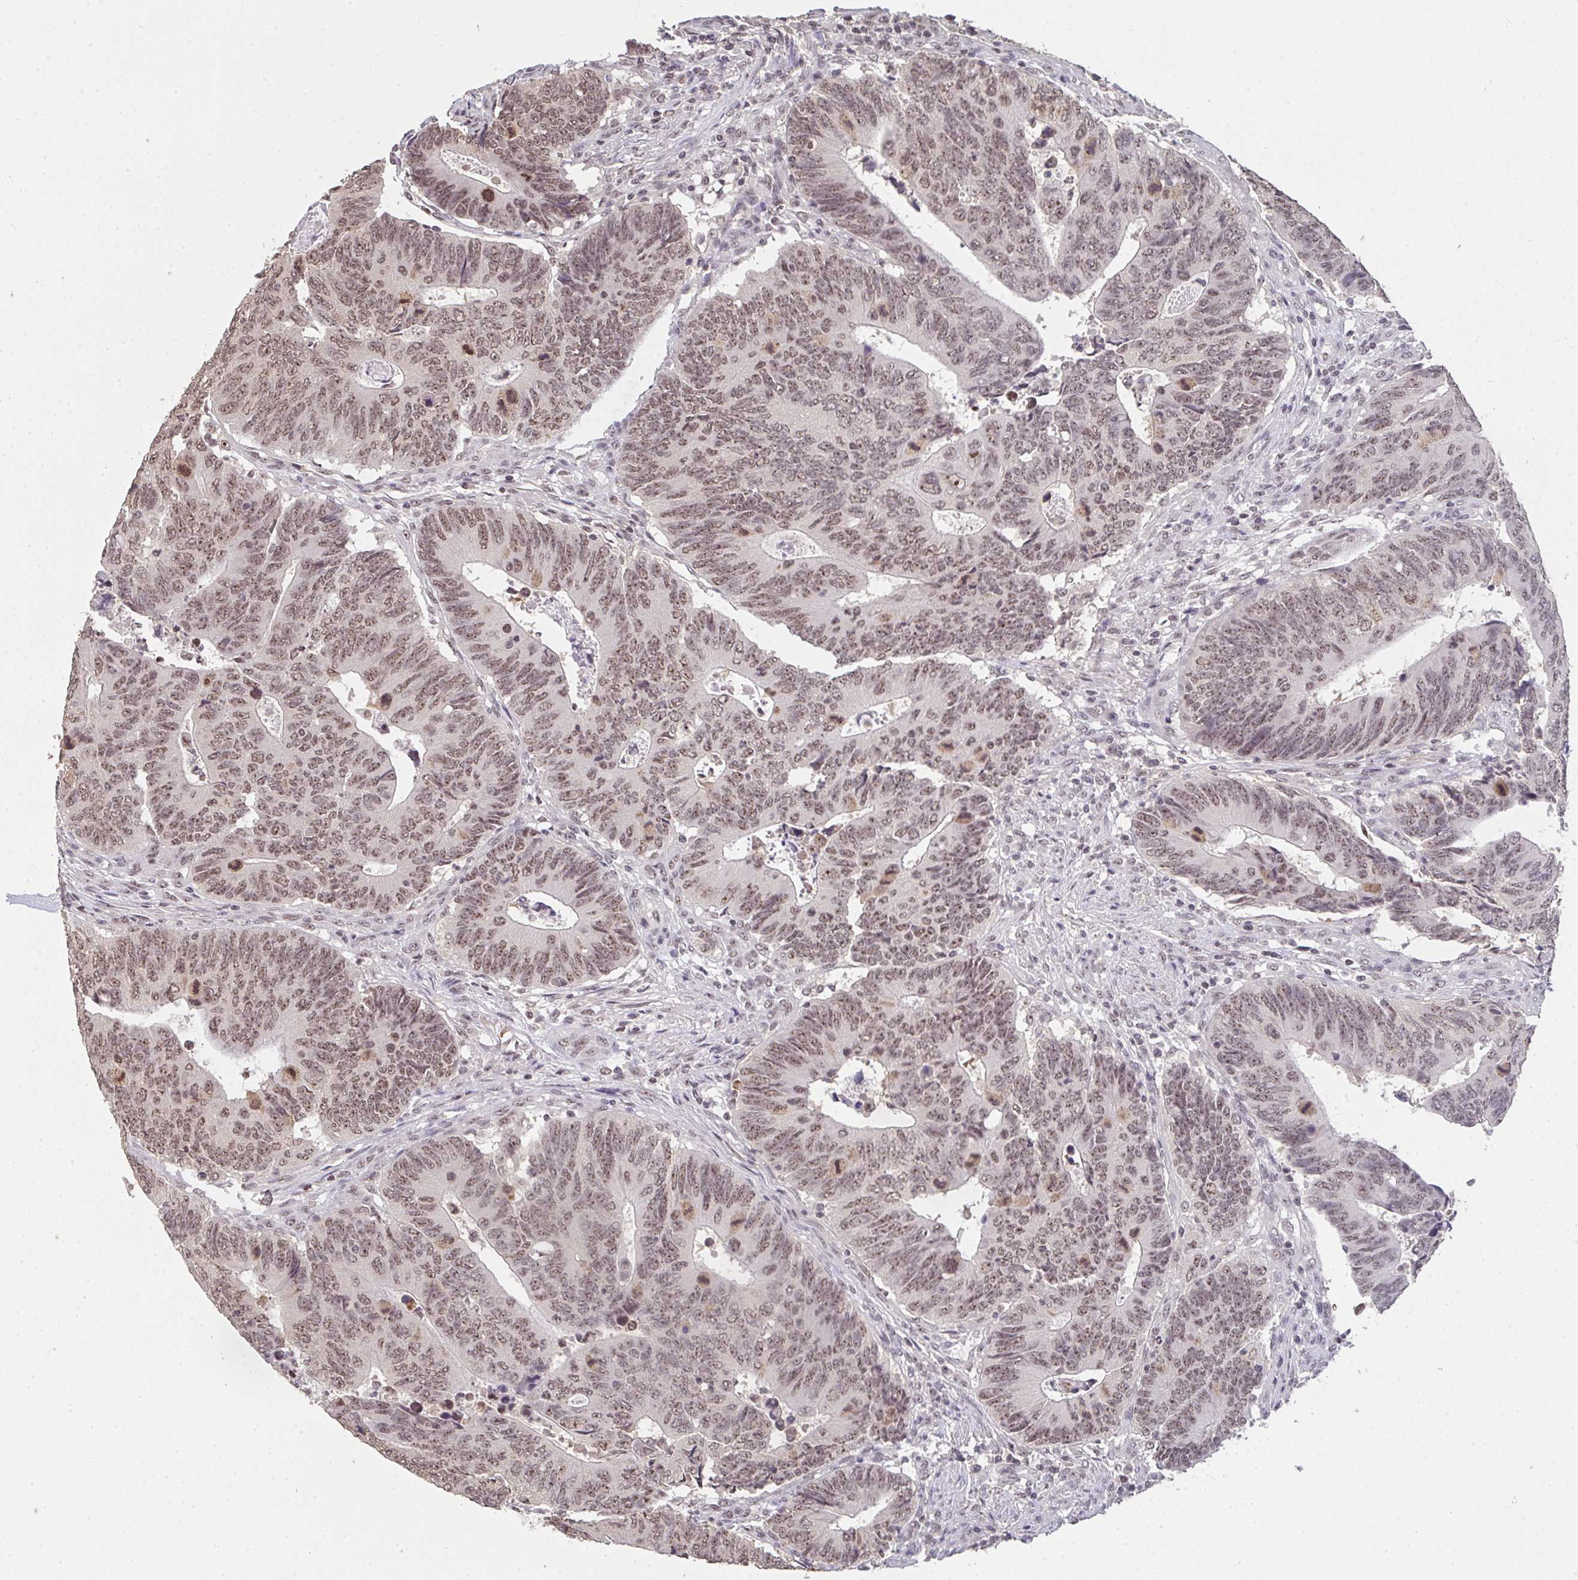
{"staining": {"intensity": "moderate", "quantity": ">75%", "location": "nuclear"}, "tissue": "colorectal cancer", "cell_type": "Tumor cells", "image_type": "cancer", "snomed": [{"axis": "morphology", "description": "Adenocarcinoma, NOS"}, {"axis": "topography", "description": "Colon"}], "caption": "Brown immunohistochemical staining in human colorectal cancer displays moderate nuclear positivity in about >75% of tumor cells. (brown staining indicates protein expression, while blue staining denotes nuclei).", "gene": "DKC1", "patient": {"sex": "male", "age": 87}}